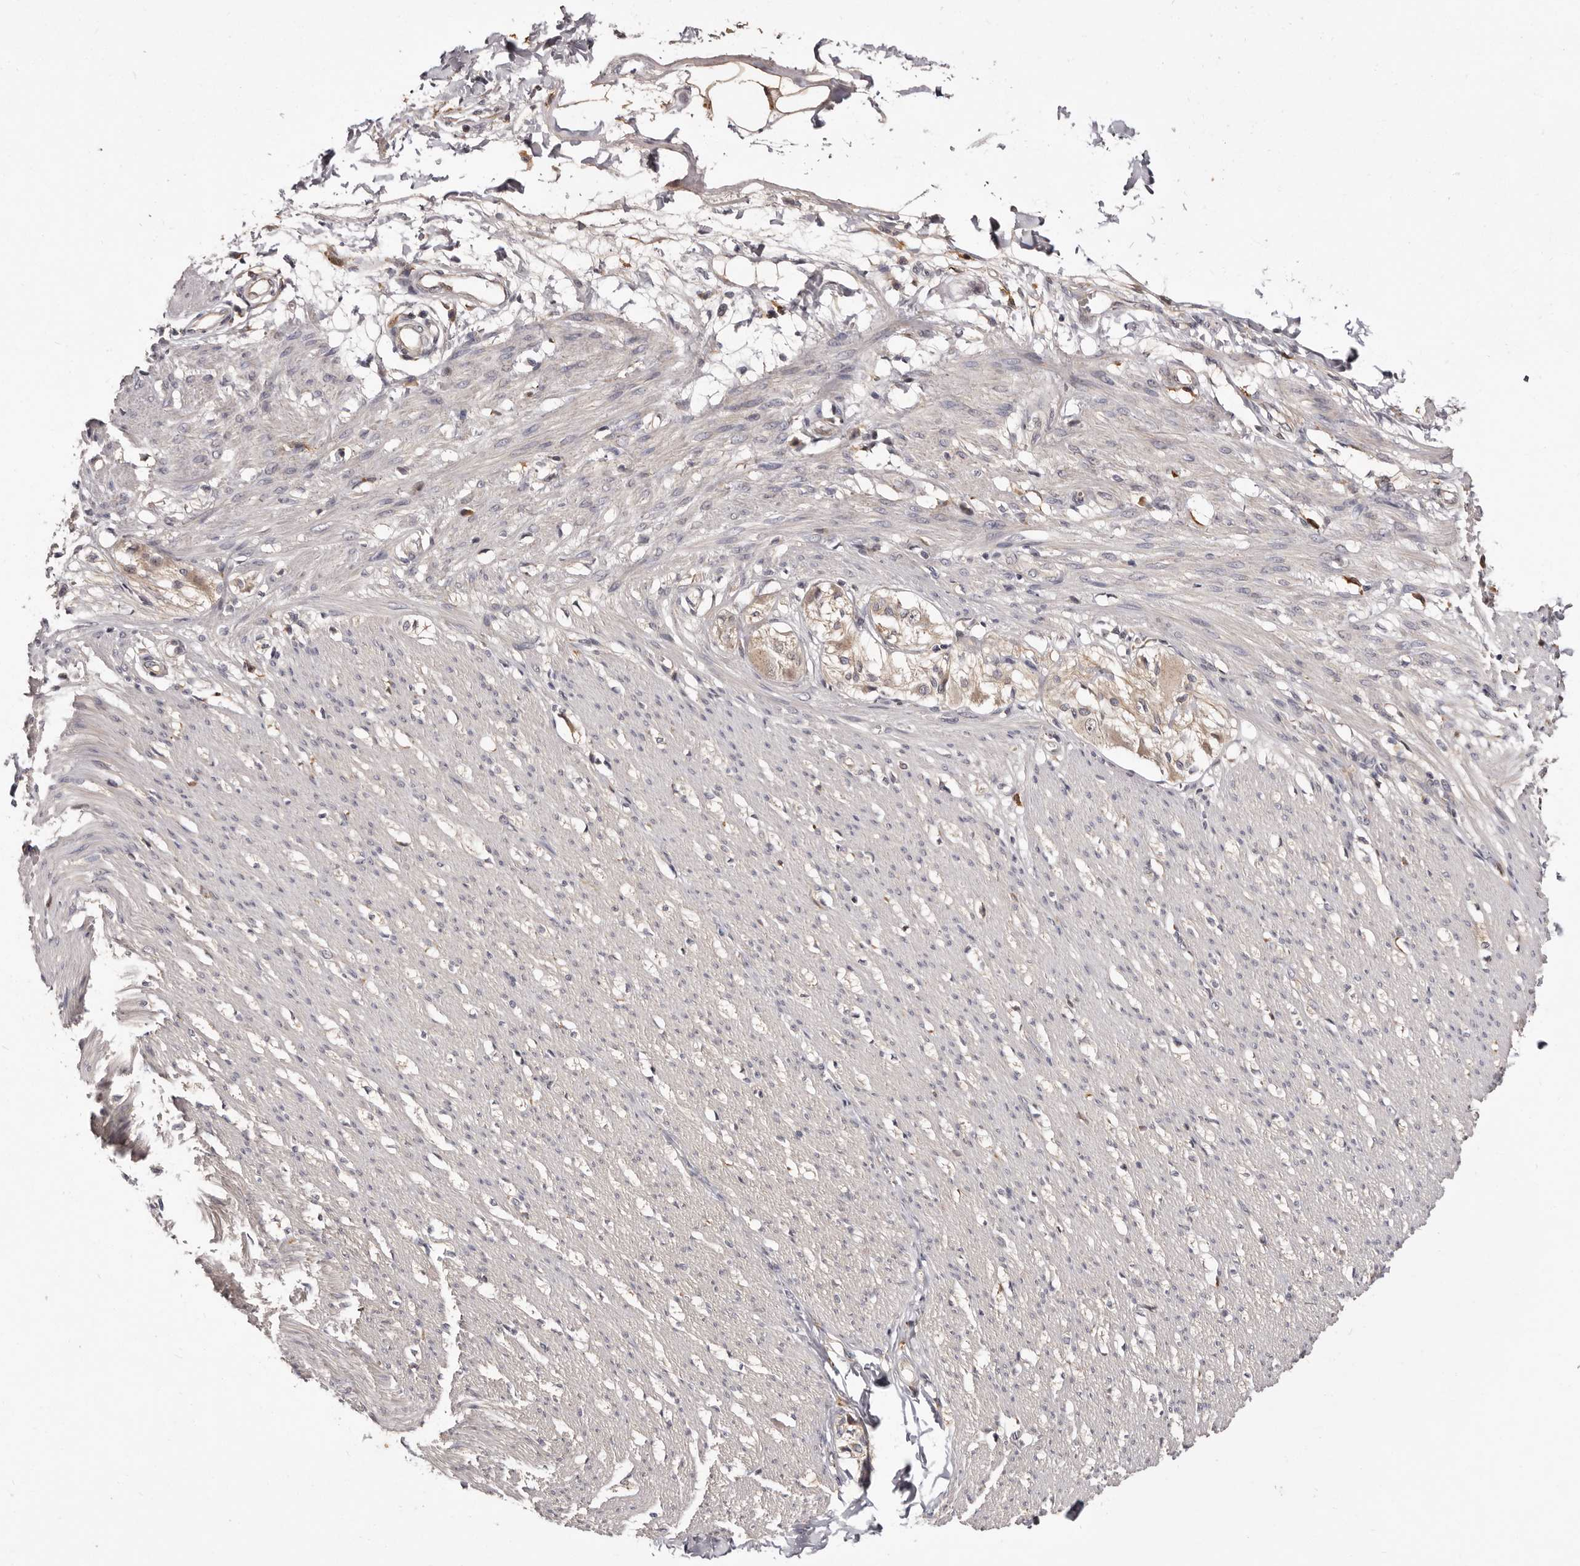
{"staining": {"intensity": "weak", "quantity": "25%-75%", "location": "cytoplasmic/membranous"}, "tissue": "smooth muscle", "cell_type": "Smooth muscle cells", "image_type": "normal", "snomed": [{"axis": "morphology", "description": "Normal tissue, NOS"}, {"axis": "morphology", "description": "Adenocarcinoma, NOS"}, {"axis": "topography", "description": "Smooth muscle"}, {"axis": "topography", "description": "Colon"}], "caption": "Immunohistochemistry (IHC) staining of unremarkable smooth muscle, which displays low levels of weak cytoplasmic/membranous staining in approximately 25%-75% of smooth muscle cells indicating weak cytoplasmic/membranous protein expression. The staining was performed using DAB (3,3'-diaminobenzidine) (brown) for protein detection and nuclei were counterstained in hematoxylin (blue).", "gene": "INAVA", "patient": {"sex": "male", "age": 14}}